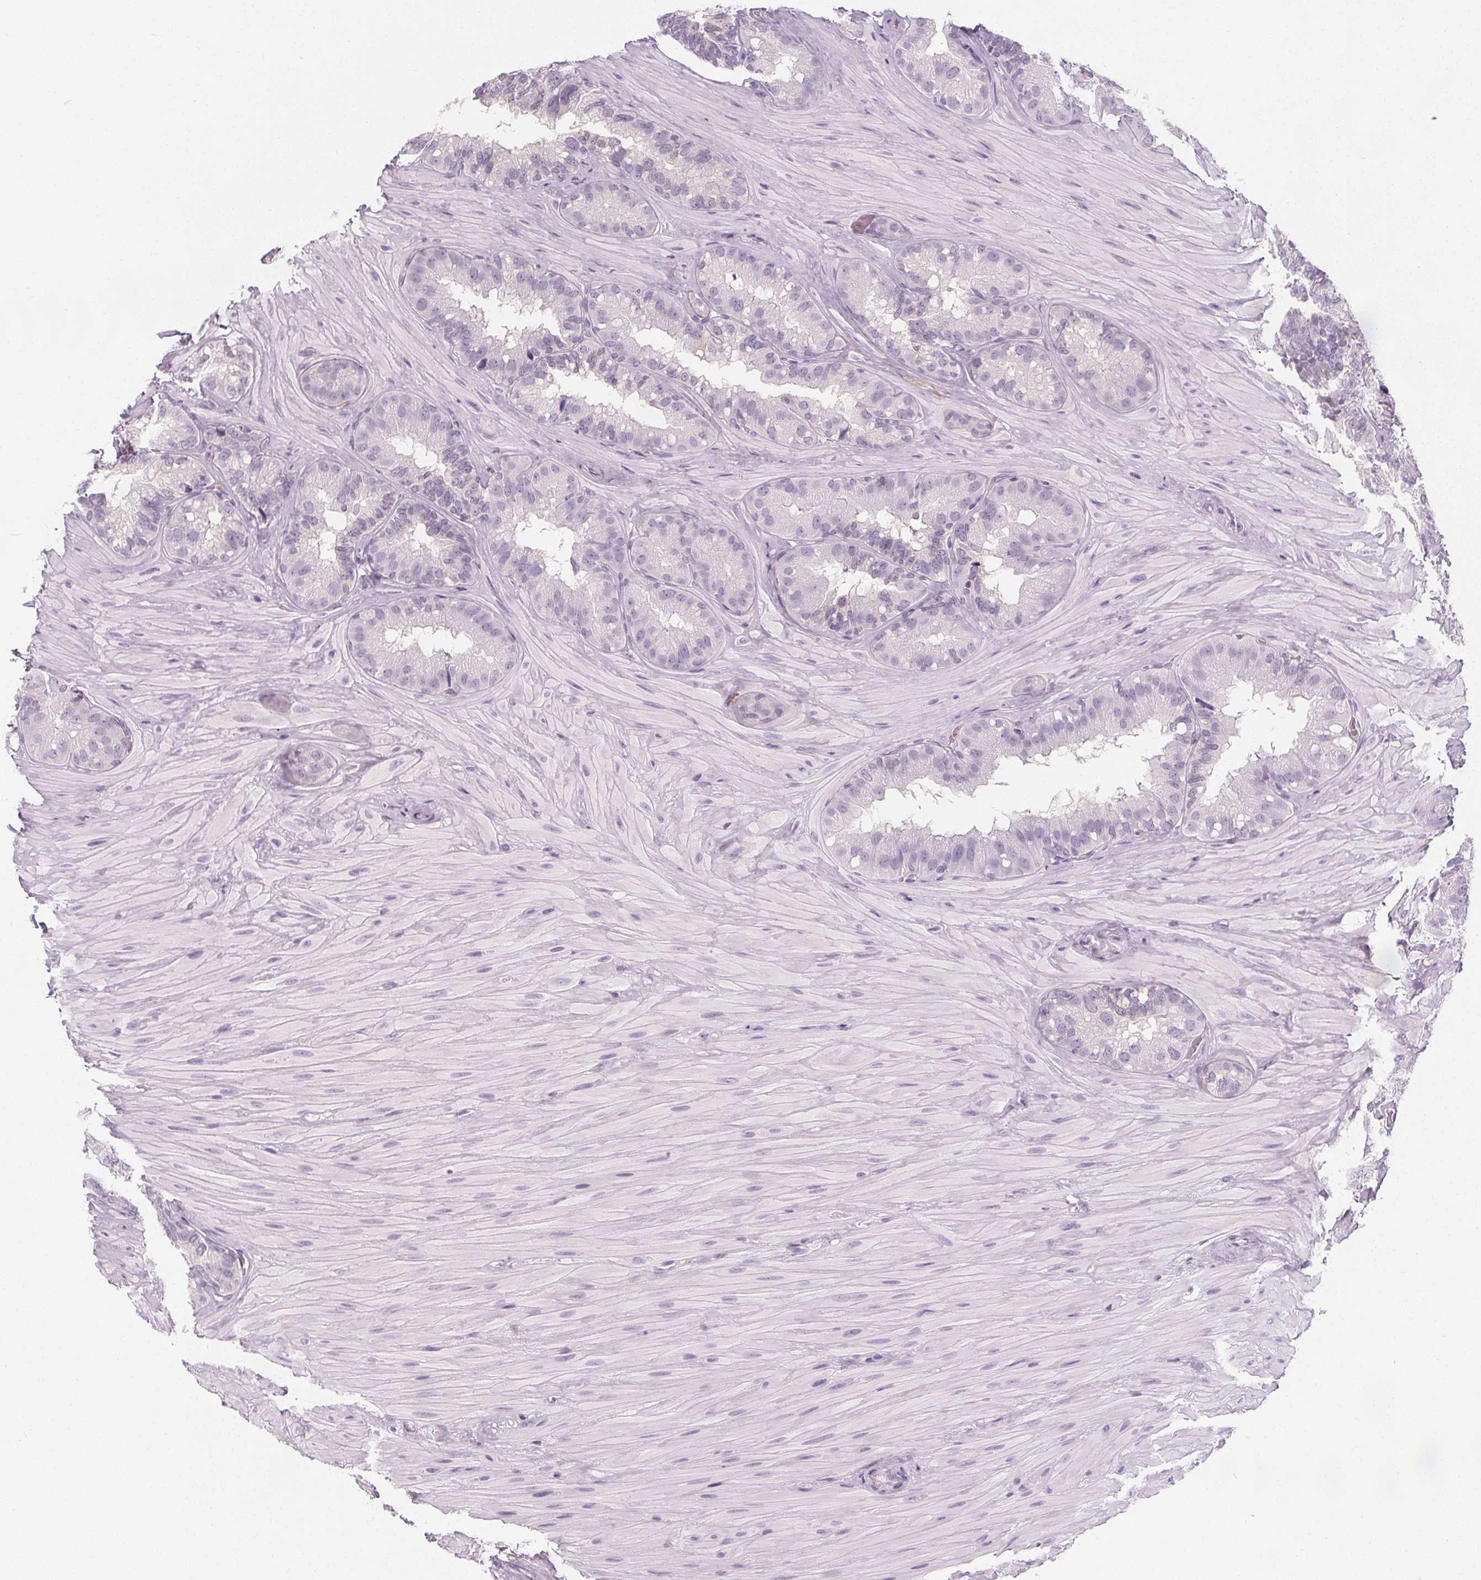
{"staining": {"intensity": "negative", "quantity": "none", "location": "none"}, "tissue": "seminal vesicle", "cell_type": "Glandular cells", "image_type": "normal", "snomed": [{"axis": "morphology", "description": "Normal tissue, NOS"}, {"axis": "topography", "description": "Seminal veicle"}], "caption": "High magnification brightfield microscopy of benign seminal vesicle stained with DAB (brown) and counterstained with hematoxylin (blue): glandular cells show no significant positivity.", "gene": "UGP2", "patient": {"sex": "male", "age": 60}}